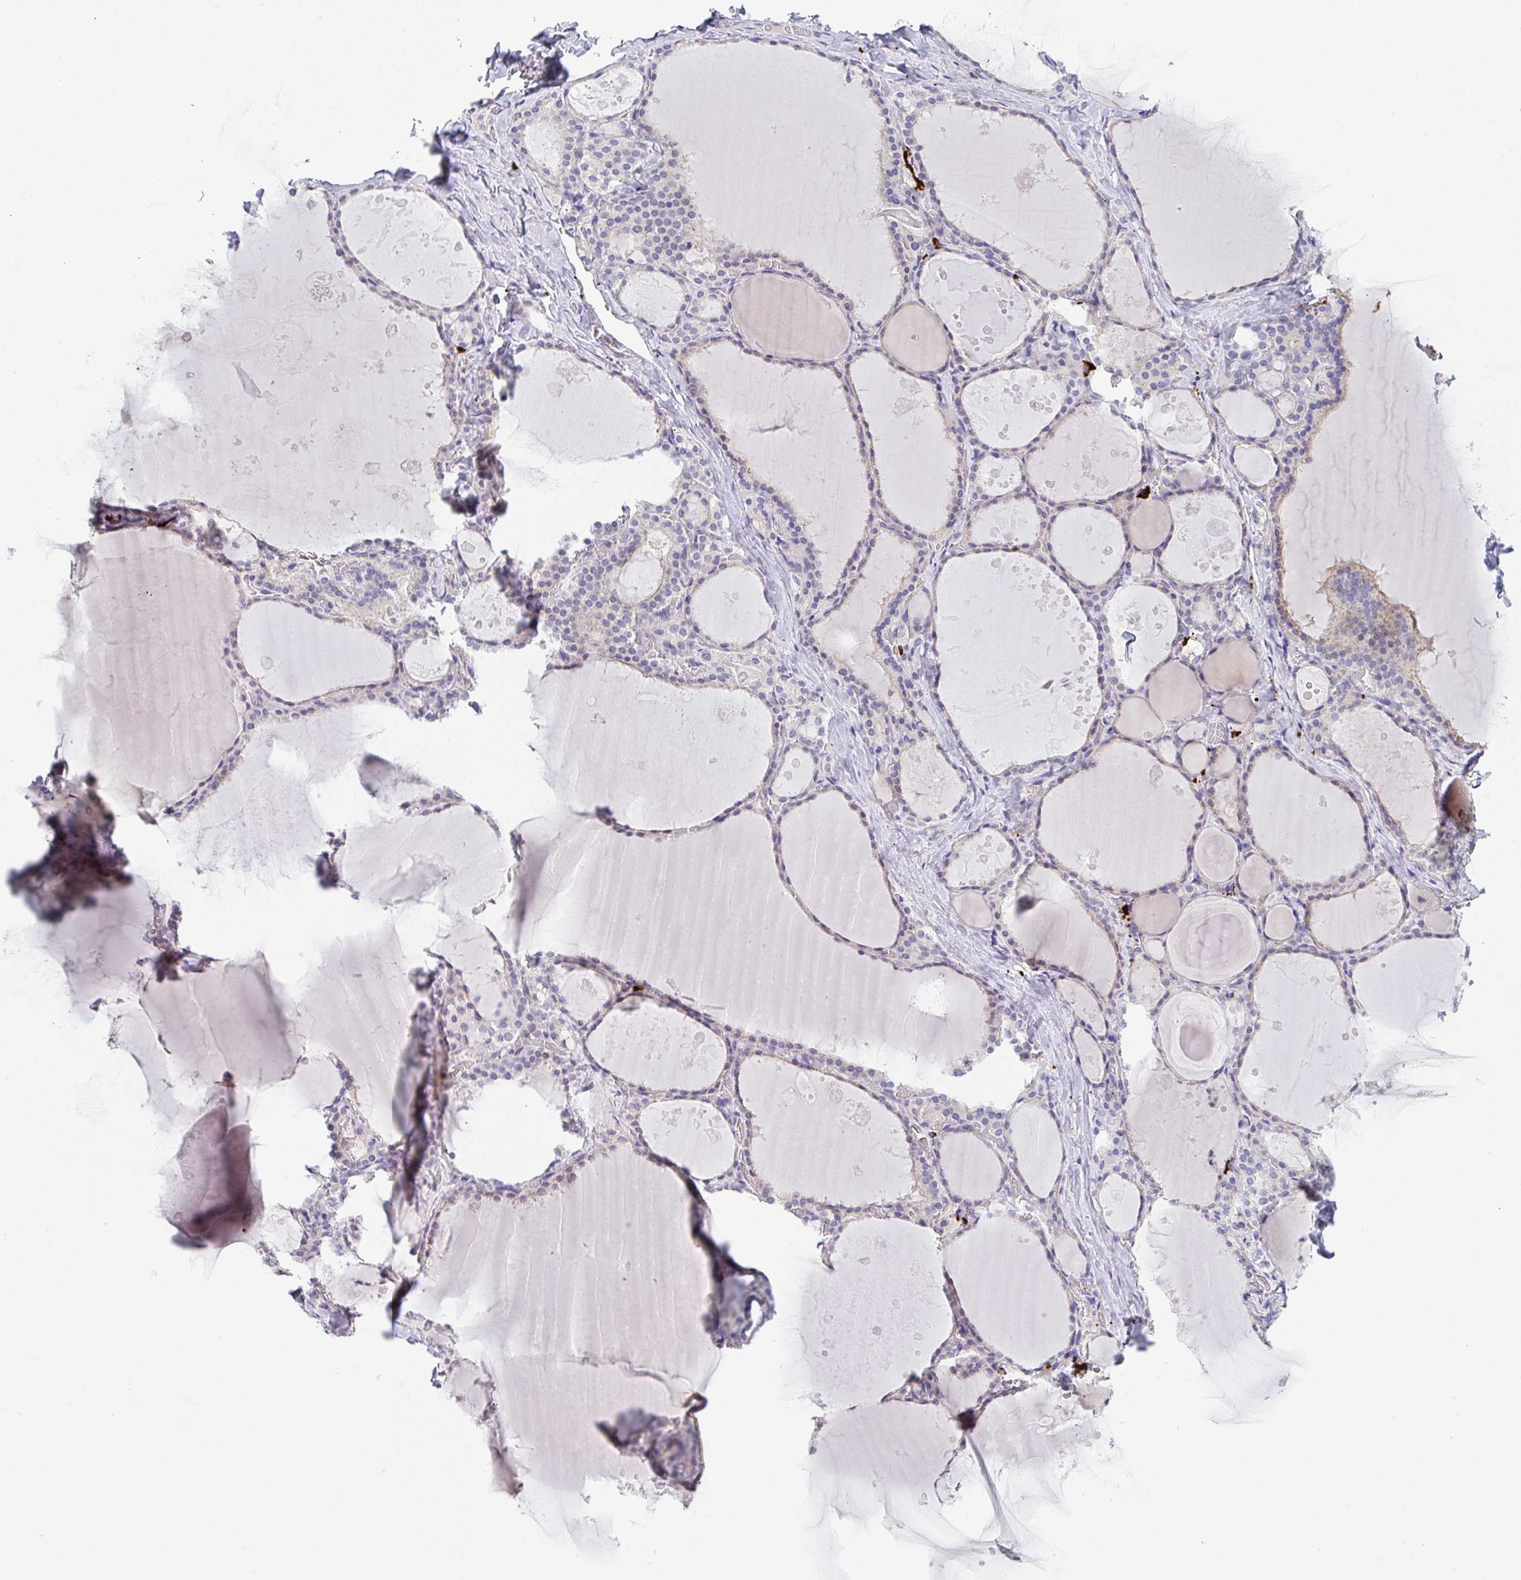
{"staining": {"intensity": "negative", "quantity": "none", "location": "none"}, "tissue": "thyroid gland", "cell_type": "Glandular cells", "image_type": "normal", "snomed": [{"axis": "morphology", "description": "Normal tissue, NOS"}, {"axis": "topography", "description": "Thyroid gland"}], "caption": "Glandular cells show no significant expression in unremarkable thyroid gland. The staining is performed using DAB (3,3'-diaminobenzidine) brown chromogen with nuclei counter-stained in using hematoxylin.", "gene": "CACNA1S", "patient": {"sex": "male", "age": 56}}